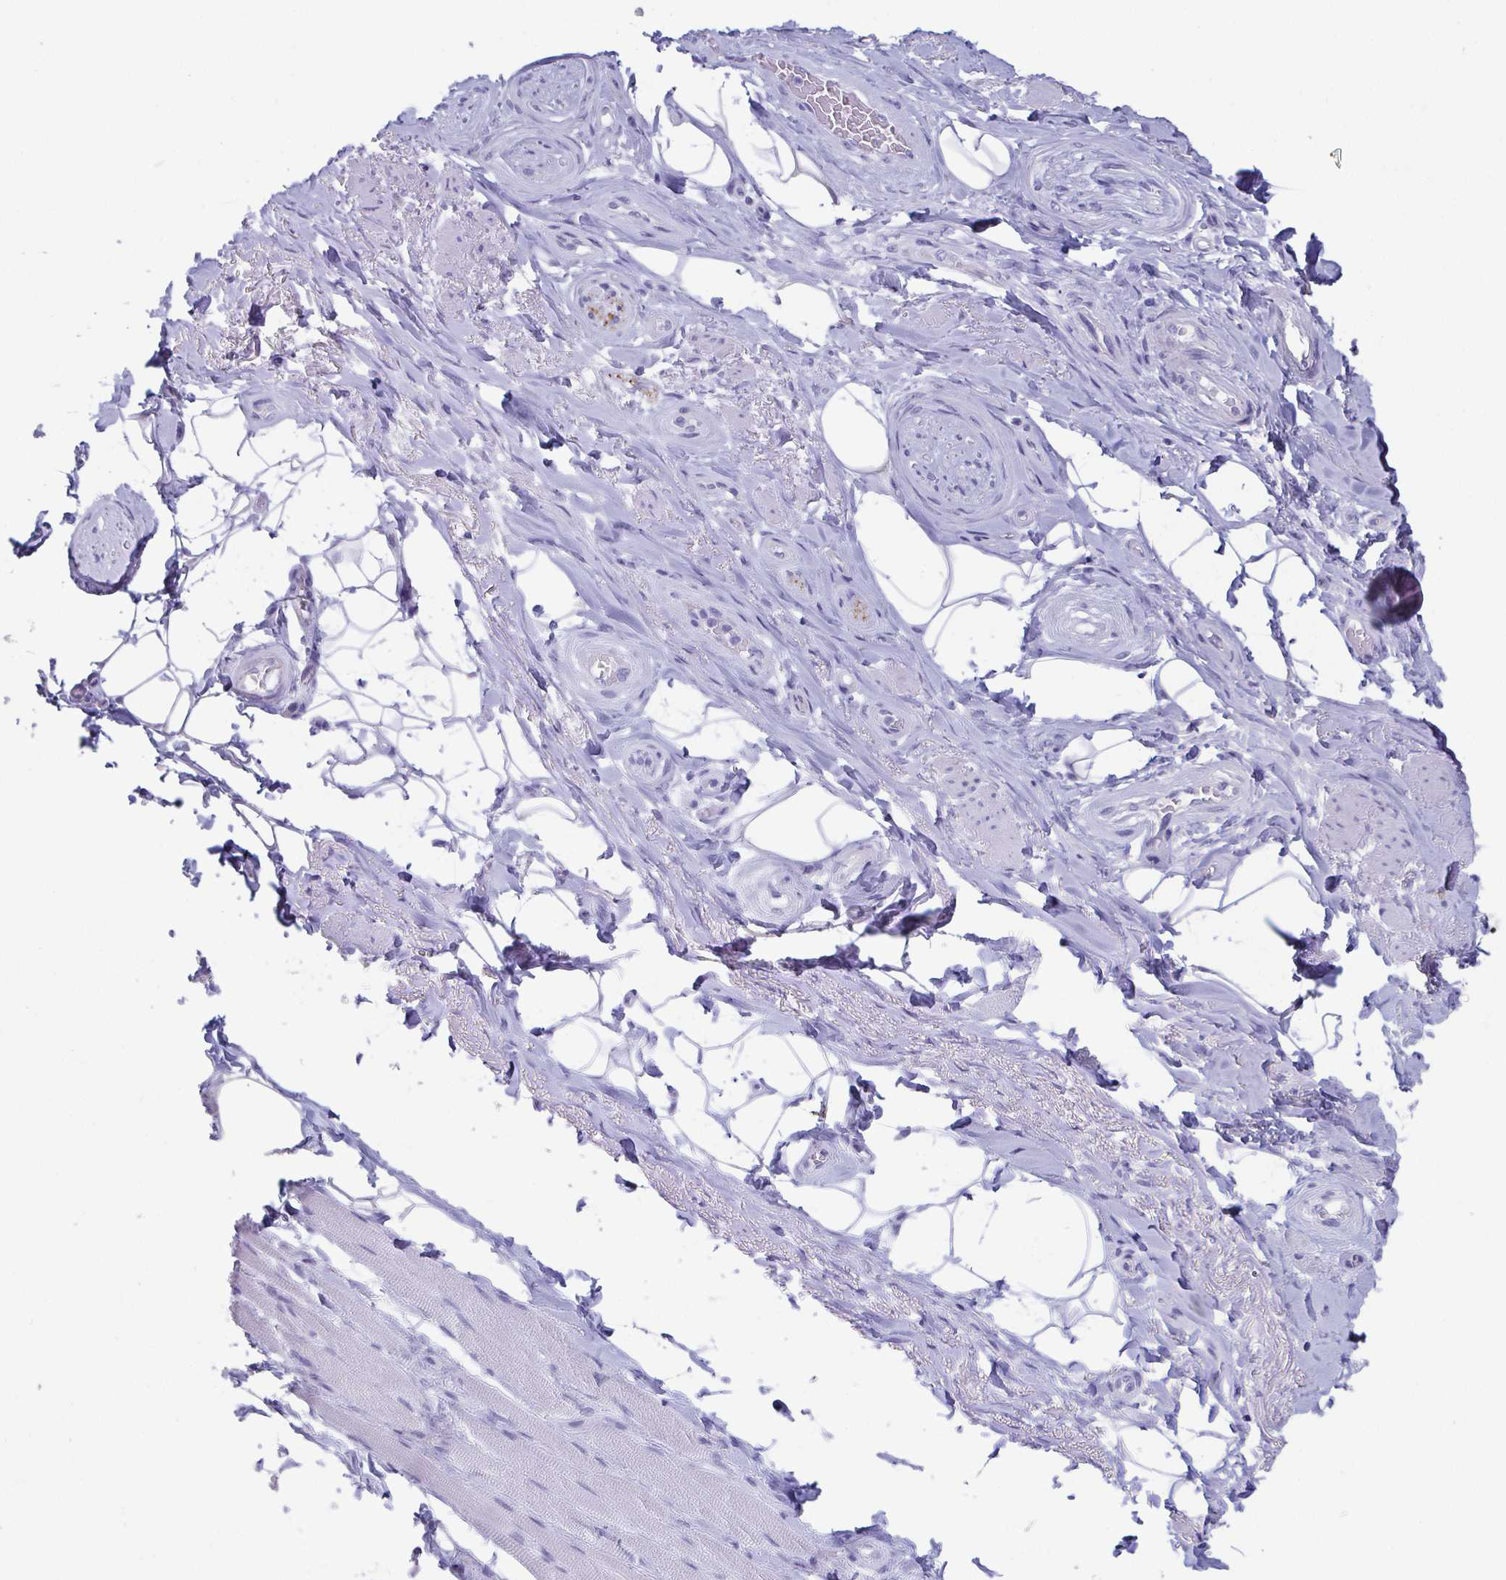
{"staining": {"intensity": "negative", "quantity": "none", "location": "none"}, "tissue": "adipose tissue", "cell_type": "Adipocytes", "image_type": "normal", "snomed": [{"axis": "morphology", "description": "Normal tissue, NOS"}, {"axis": "topography", "description": "Anal"}, {"axis": "topography", "description": "Peripheral nerve tissue"}], "caption": "IHC photomicrograph of benign human adipose tissue stained for a protein (brown), which reveals no positivity in adipocytes. The staining was performed using DAB to visualize the protein expression in brown, while the nuclei were stained in blue with hematoxylin (Magnification: 20x).", "gene": "SCGN", "patient": {"sex": "male", "age": 53}}